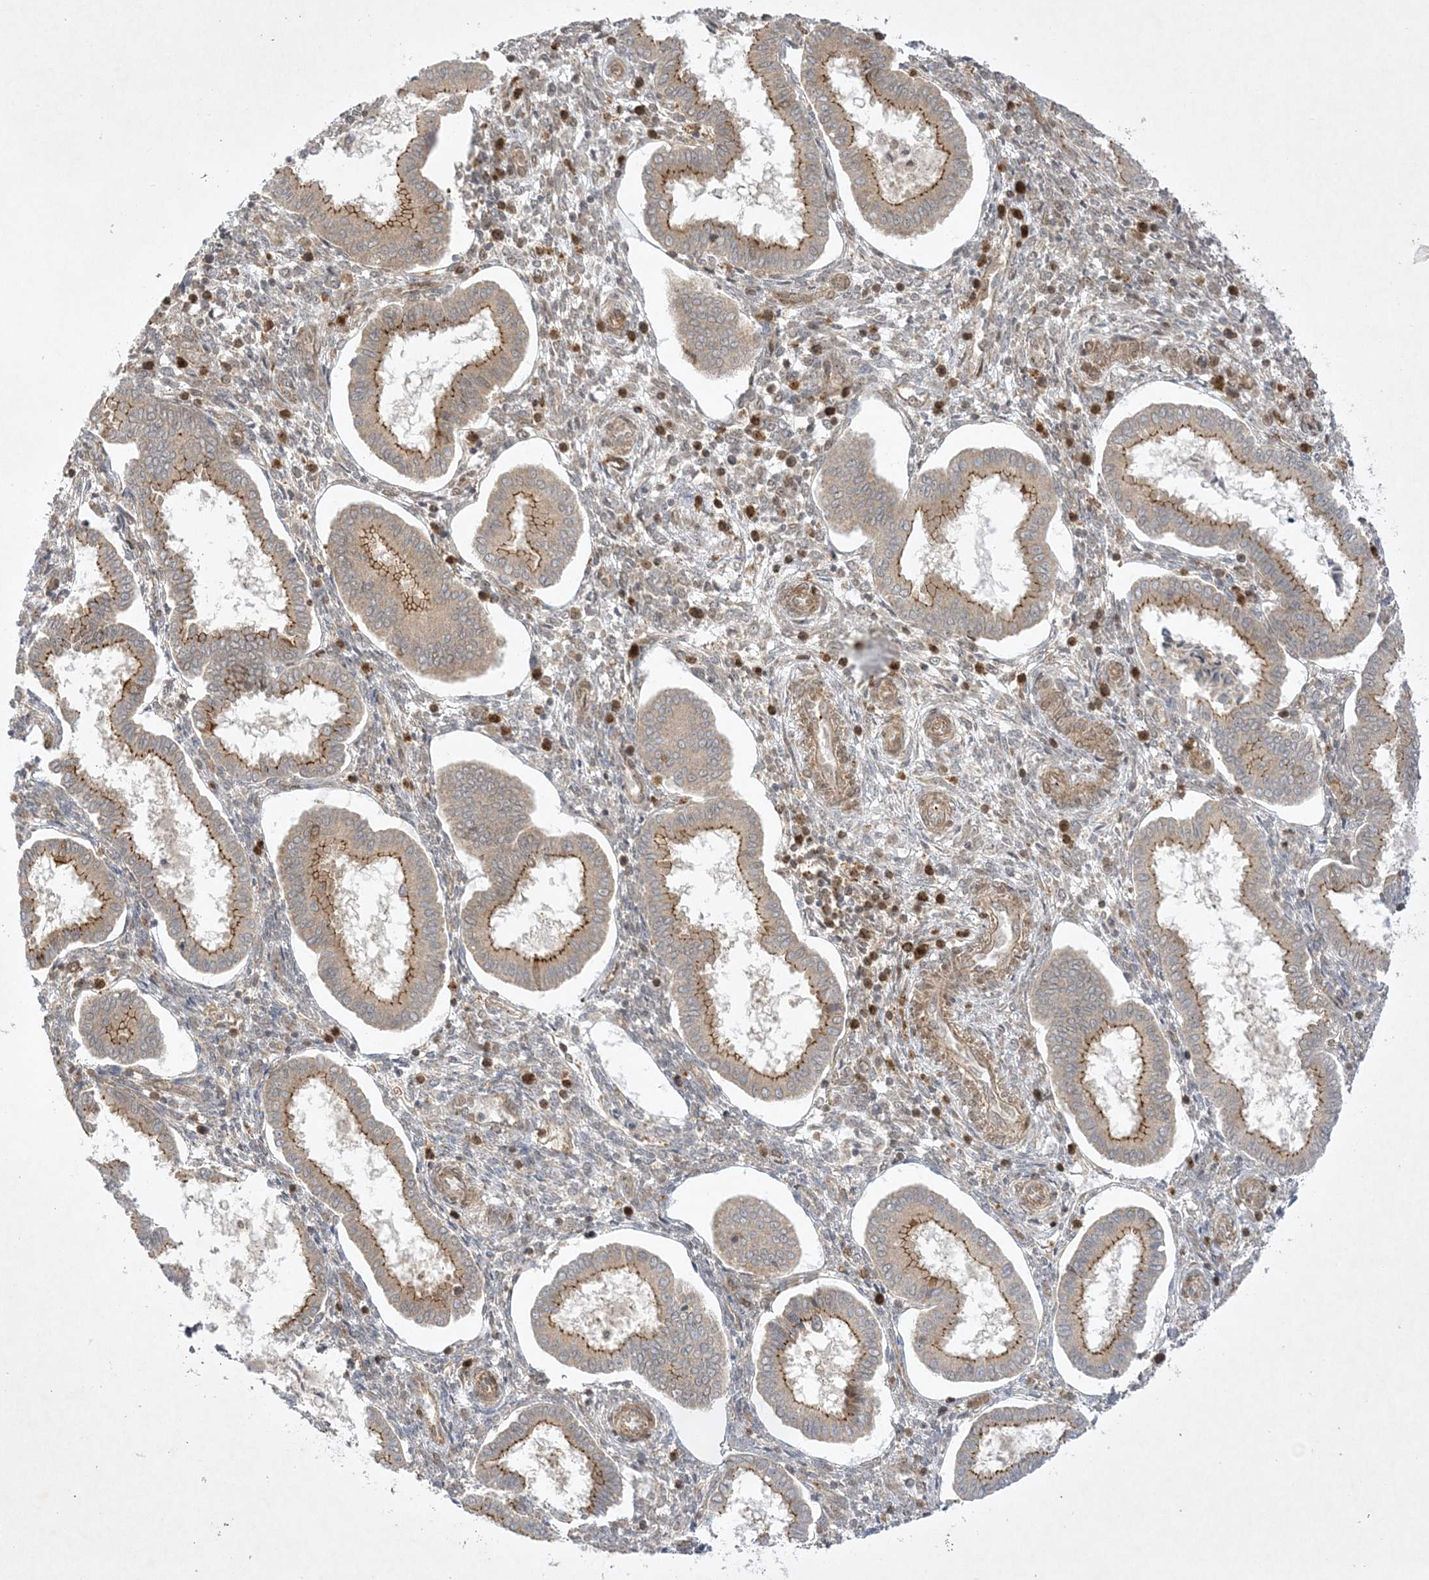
{"staining": {"intensity": "moderate", "quantity": "<25%", "location": "nuclear"}, "tissue": "endometrium", "cell_type": "Cells in endometrial stroma", "image_type": "normal", "snomed": [{"axis": "morphology", "description": "Normal tissue, NOS"}, {"axis": "topography", "description": "Endometrium"}], "caption": "Immunohistochemical staining of unremarkable endometrium shows moderate nuclear protein positivity in approximately <25% of cells in endometrial stroma.", "gene": "NAF1", "patient": {"sex": "female", "age": 24}}